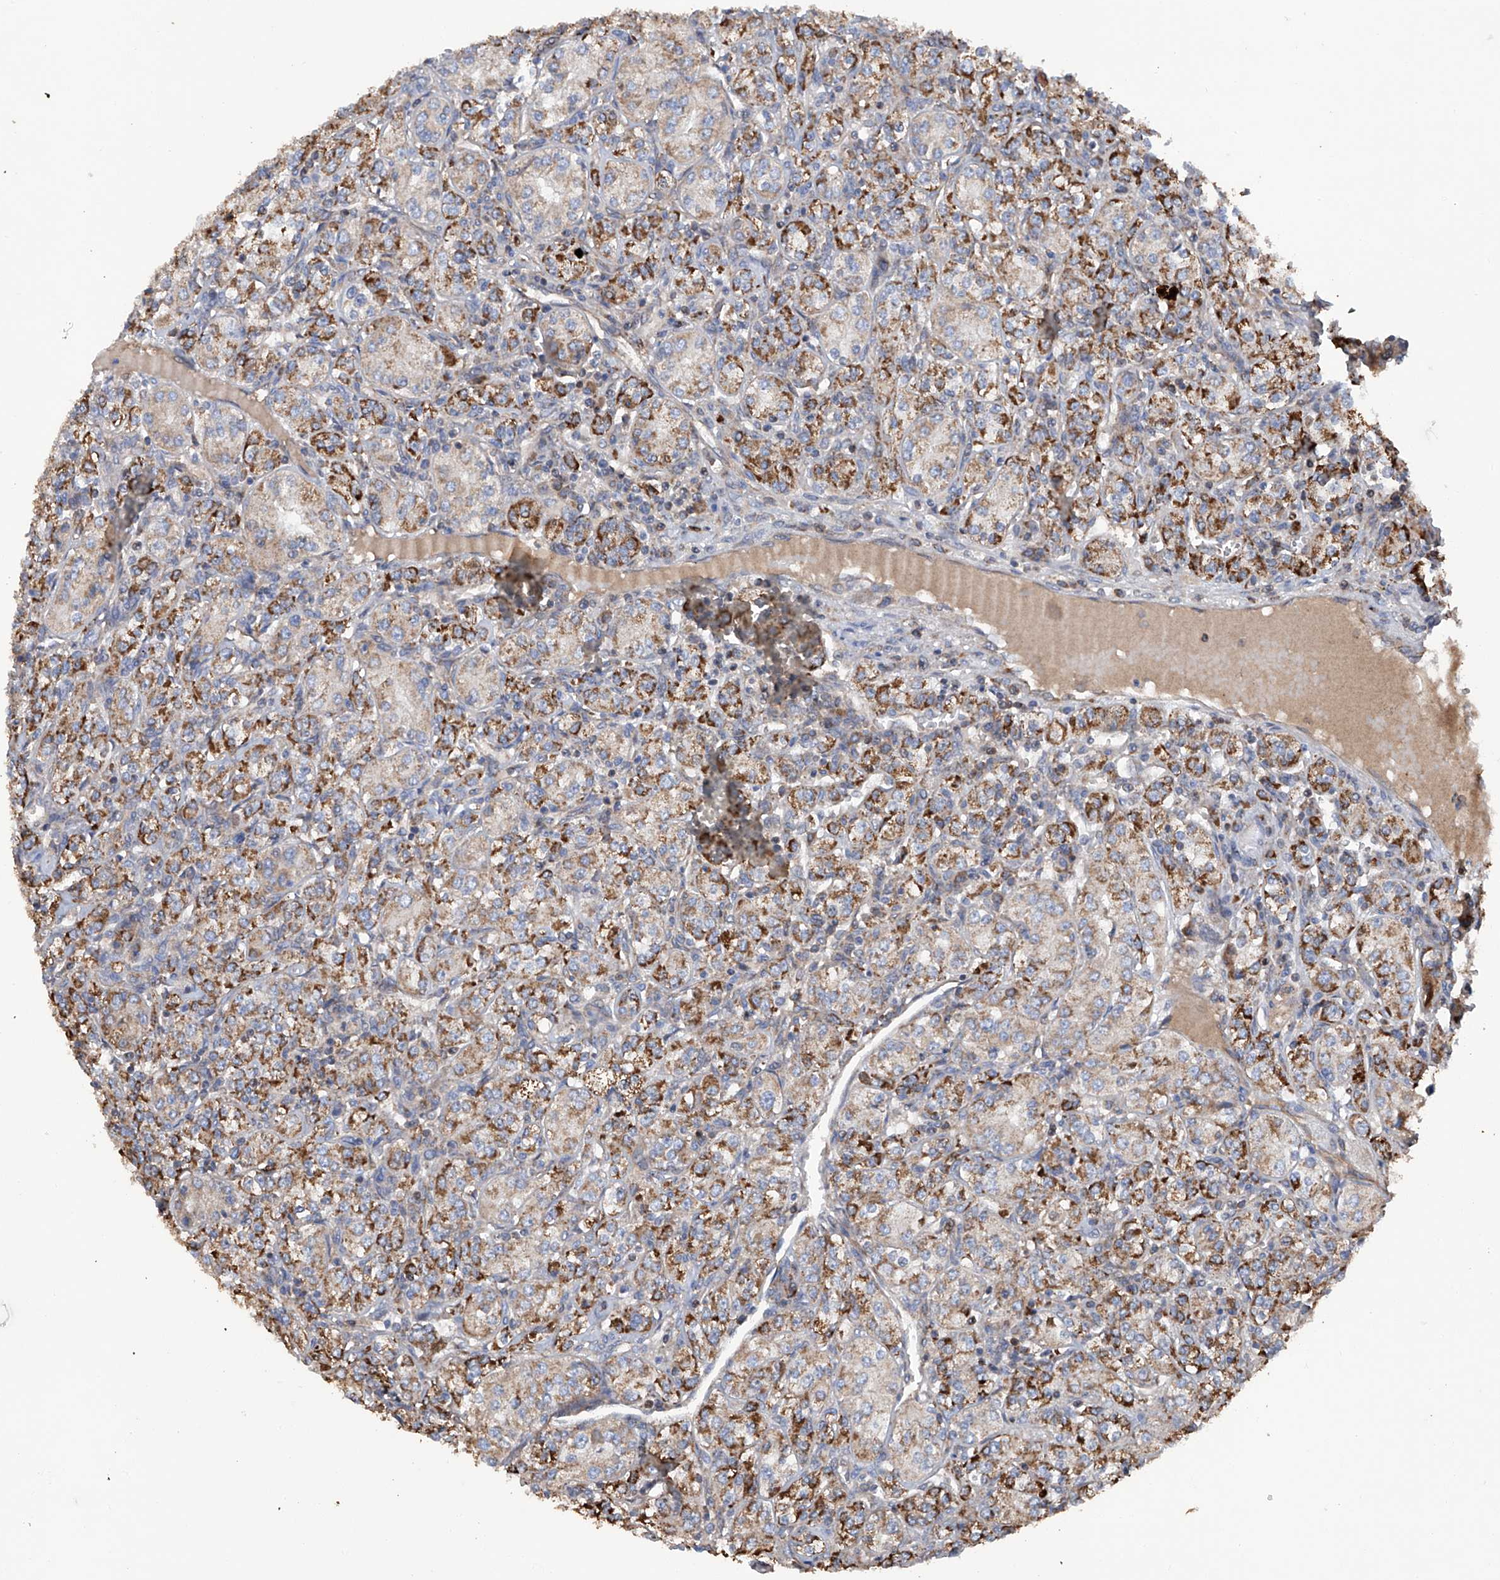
{"staining": {"intensity": "moderate", "quantity": ">75%", "location": "cytoplasmic/membranous"}, "tissue": "renal cancer", "cell_type": "Tumor cells", "image_type": "cancer", "snomed": [{"axis": "morphology", "description": "Adenocarcinoma, NOS"}, {"axis": "topography", "description": "Kidney"}], "caption": "Moderate cytoplasmic/membranous protein staining is present in about >75% of tumor cells in renal cancer. The protein is shown in brown color, while the nuclei are stained blue.", "gene": "ASCC3", "patient": {"sex": "male", "age": 77}}